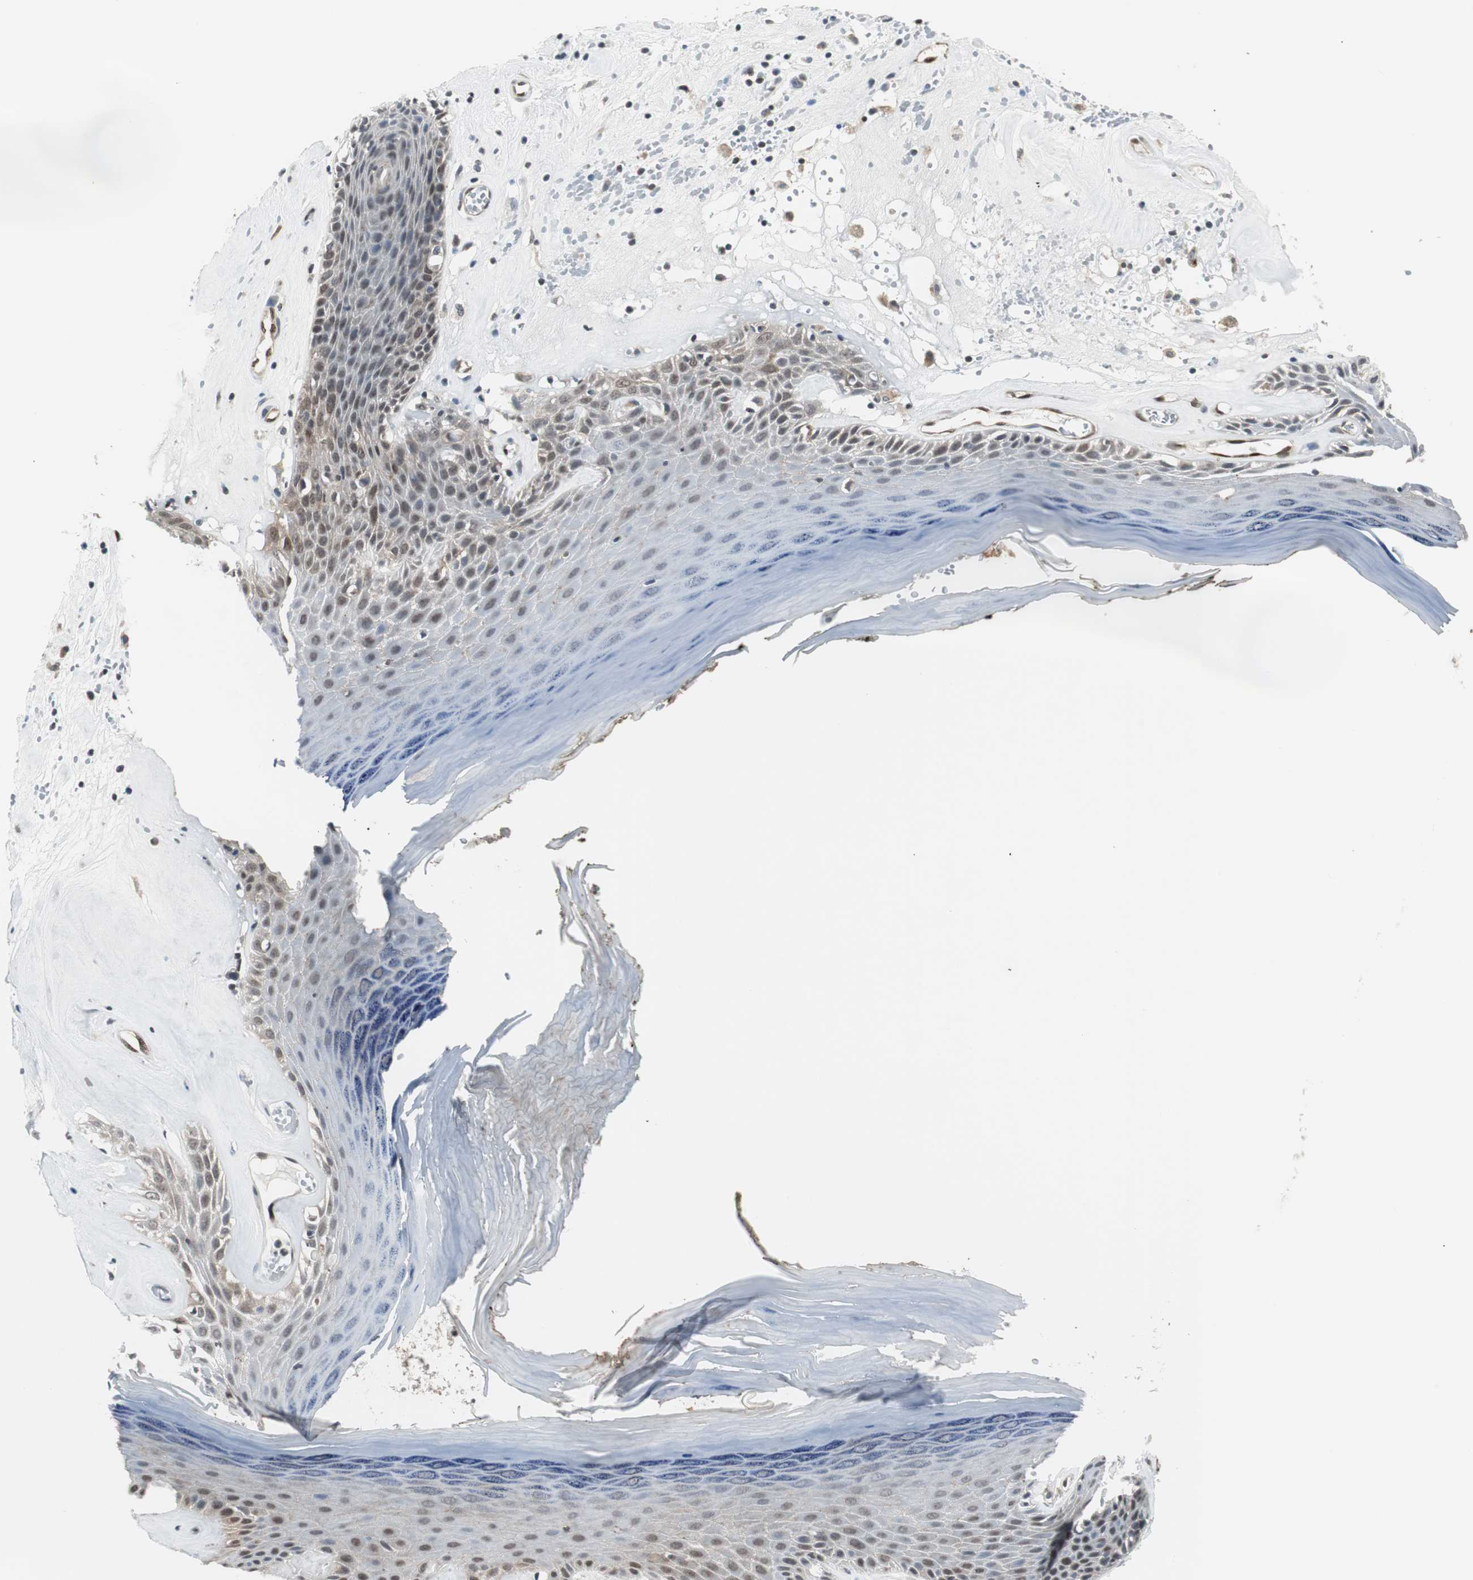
{"staining": {"intensity": "weak", "quantity": "<25%", "location": "cytoplasmic/membranous"}, "tissue": "skin", "cell_type": "Epidermal cells", "image_type": "normal", "snomed": [{"axis": "morphology", "description": "Normal tissue, NOS"}, {"axis": "morphology", "description": "Inflammation, NOS"}, {"axis": "topography", "description": "Vulva"}], "caption": "A micrograph of human skin is negative for staining in epidermal cells. Brightfield microscopy of immunohistochemistry stained with DAB (brown) and hematoxylin (blue), captured at high magnification.", "gene": "SMAD1", "patient": {"sex": "female", "age": 84}}